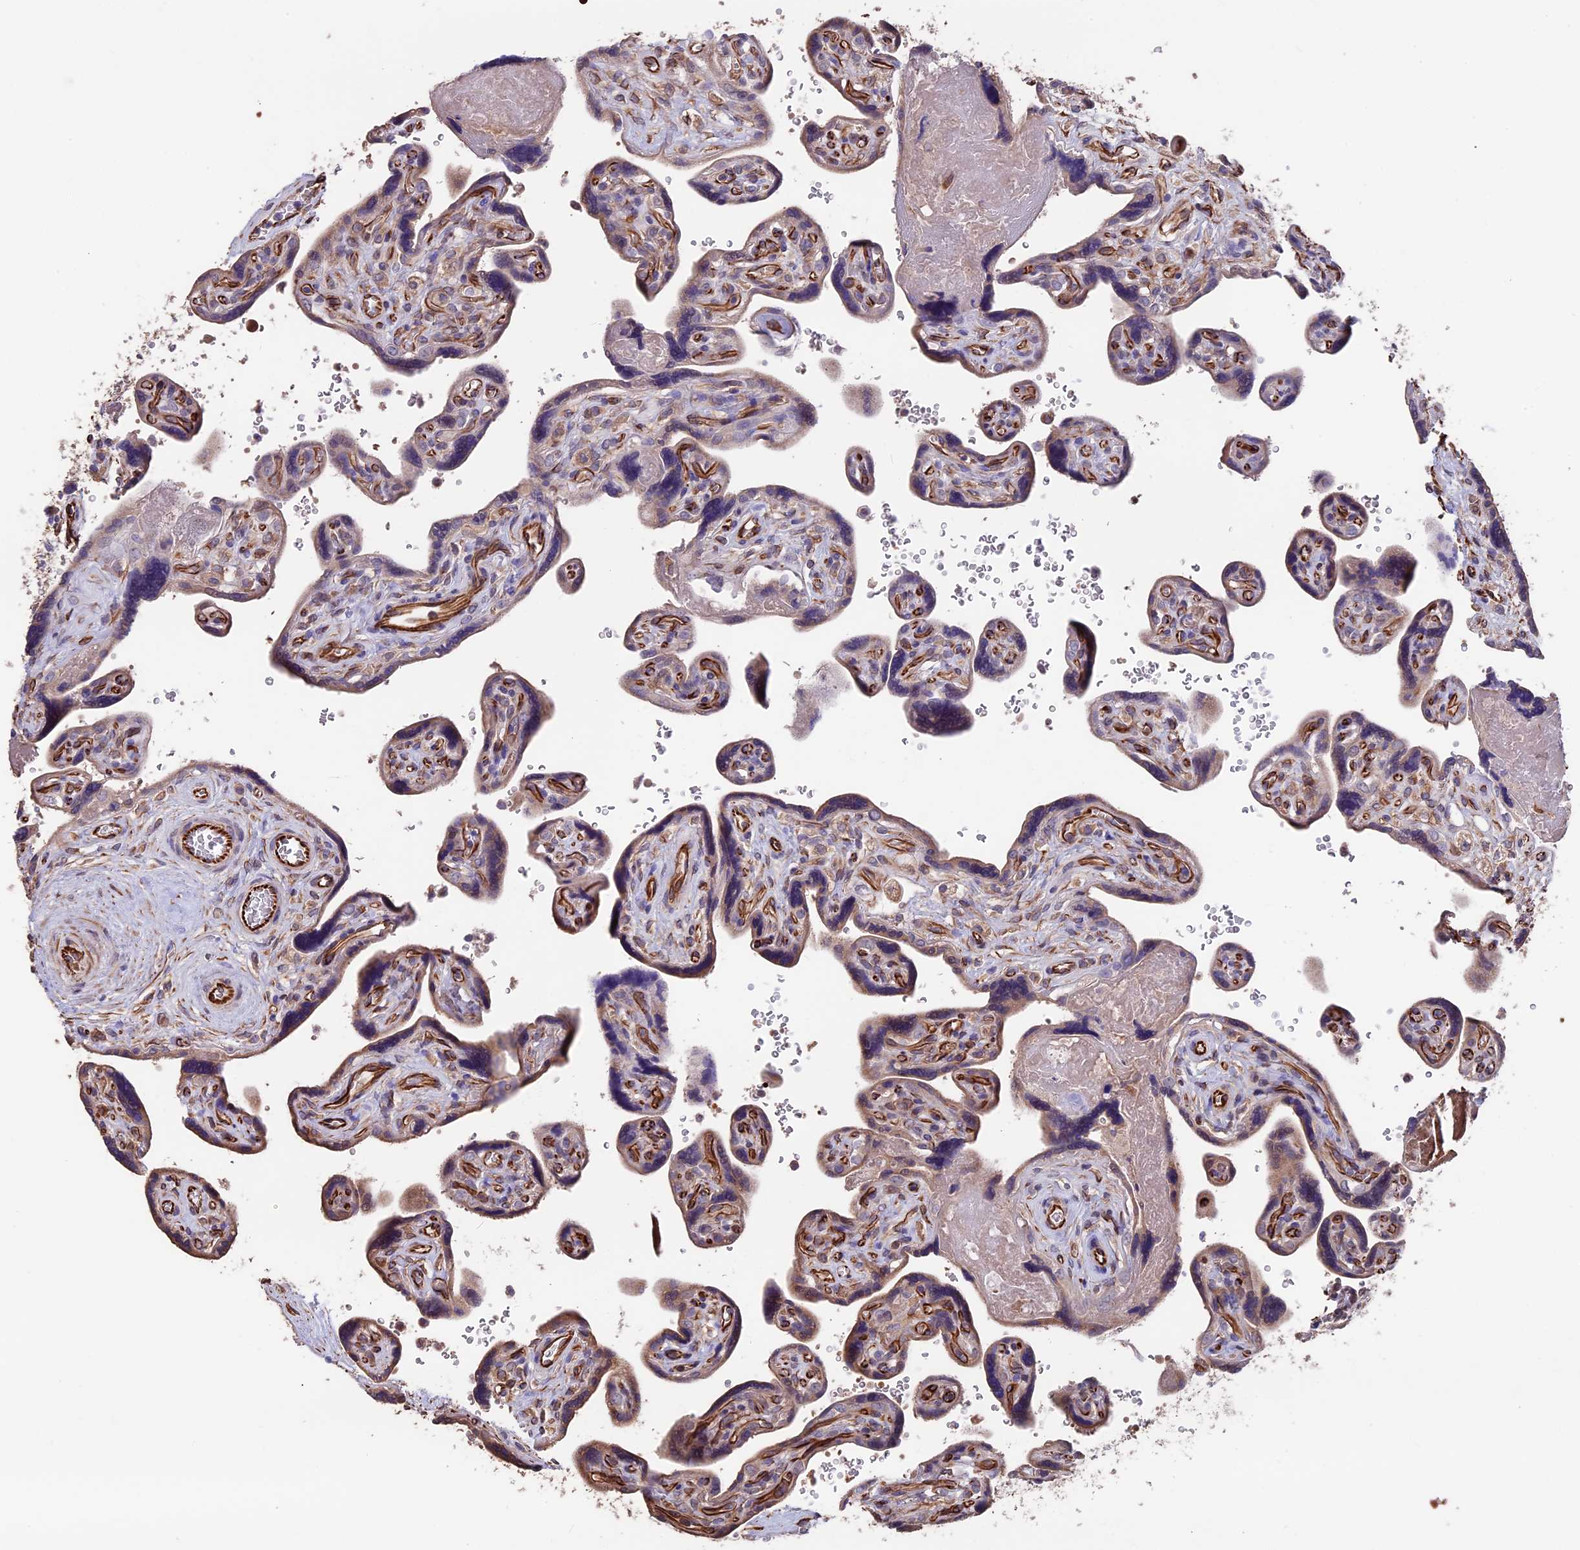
{"staining": {"intensity": "weak", "quantity": "25%-75%", "location": "cytoplasmic/membranous"}, "tissue": "placenta", "cell_type": "Trophoblastic cells", "image_type": "normal", "snomed": [{"axis": "morphology", "description": "Normal tissue, NOS"}, {"axis": "topography", "description": "Placenta"}], "caption": "DAB (3,3'-diaminobenzidine) immunohistochemical staining of normal human placenta shows weak cytoplasmic/membranous protein positivity in about 25%-75% of trophoblastic cells.", "gene": "SEH1L", "patient": {"sex": "female", "age": 39}}